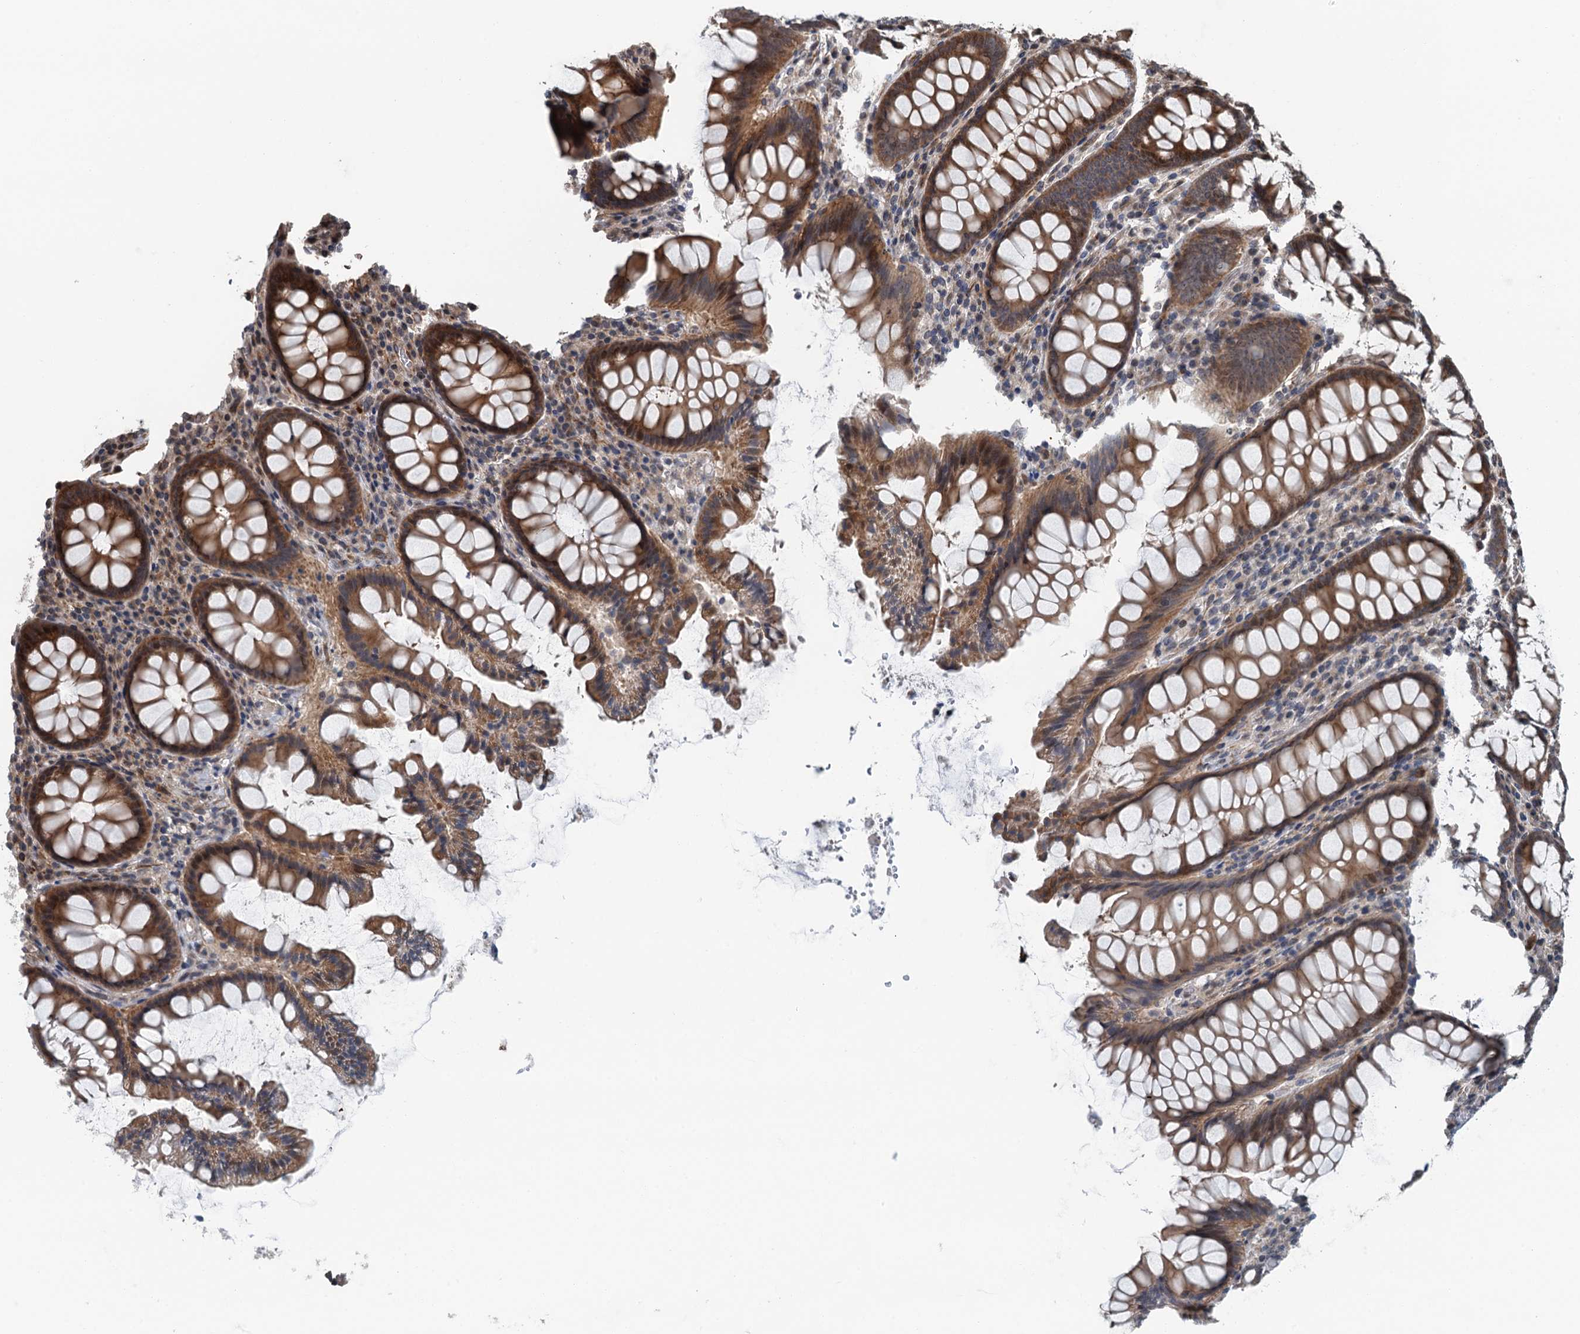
{"staining": {"intensity": "negative", "quantity": "none", "location": "none"}, "tissue": "colon", "cell_type": "Endothelial cells", "image_type": "normal", "snomed": [{"axis": "morphology", "description": "Normal tissue, NOS"}, {"axis": "topography", "description": "Colon"}], "caption": "Immunohistochemical staining of normal human colon reveals no significant expression in endothelial cells. (DAB IHC with hematoxylin counter stain).", "gene": "WHAMM", "patient": {"sex": "female", "age": 79}}